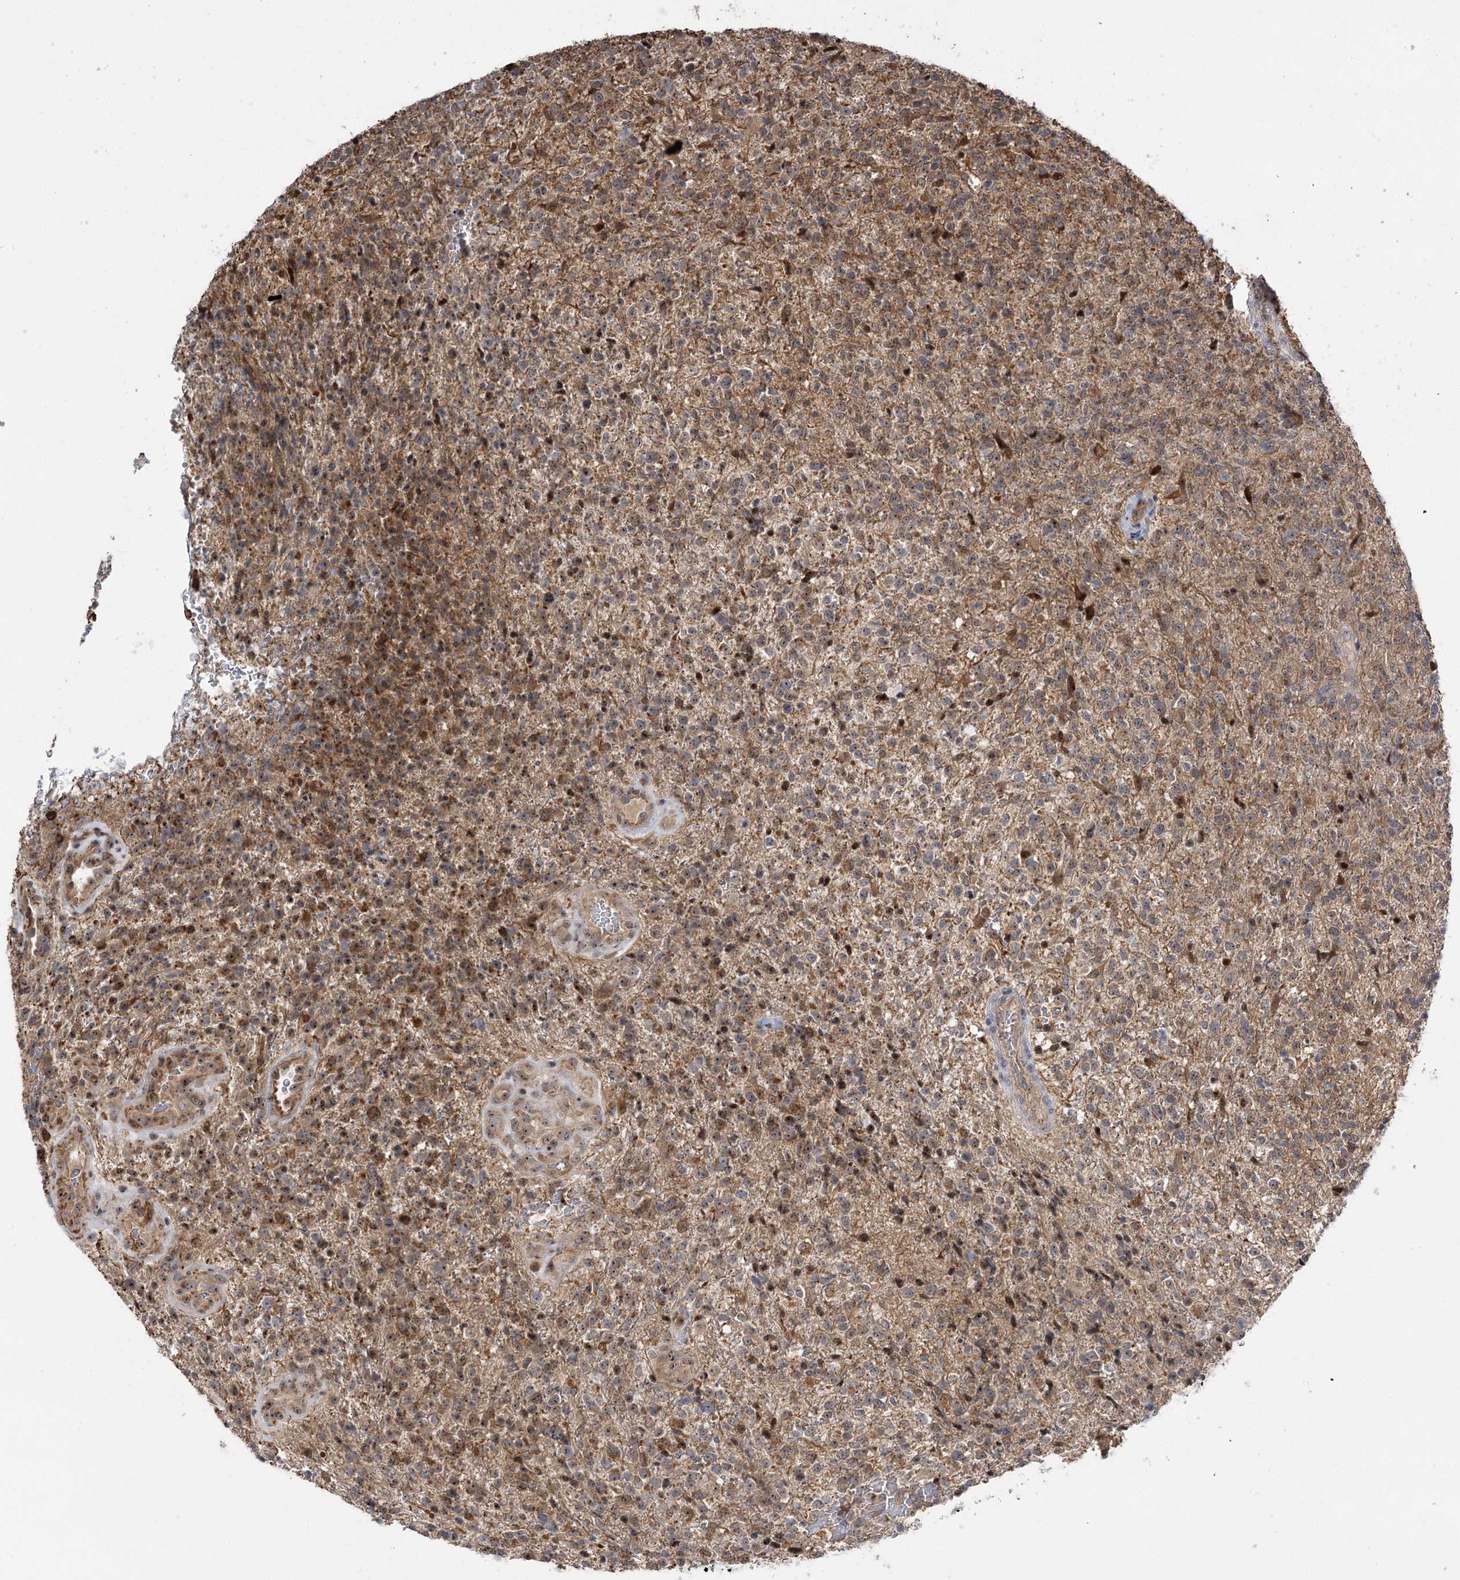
{"staining": {"intensity": "moderate", "quantity": "25%-75%", "location": "cytoplasmic/membranous,nuclear"}, "tissue": "glioma", "cell_type": "Tumor cells", "image_type": "cancer", "snomed": [{"axis": "morphology", "description": "Glioma, malignant, High grade"}, {"axis": "topography", "description": "Brain"}], "caption": "Immunohistochemistry (IHC) of human malignant glioma (high-grade) displays medium levels of moderate cytoplasmic/membranous and nuclear staining in approximately 25%-75% of tumor cells.", "gene": "SERGEF", "patient": {"sex": "male", "age": 56}}